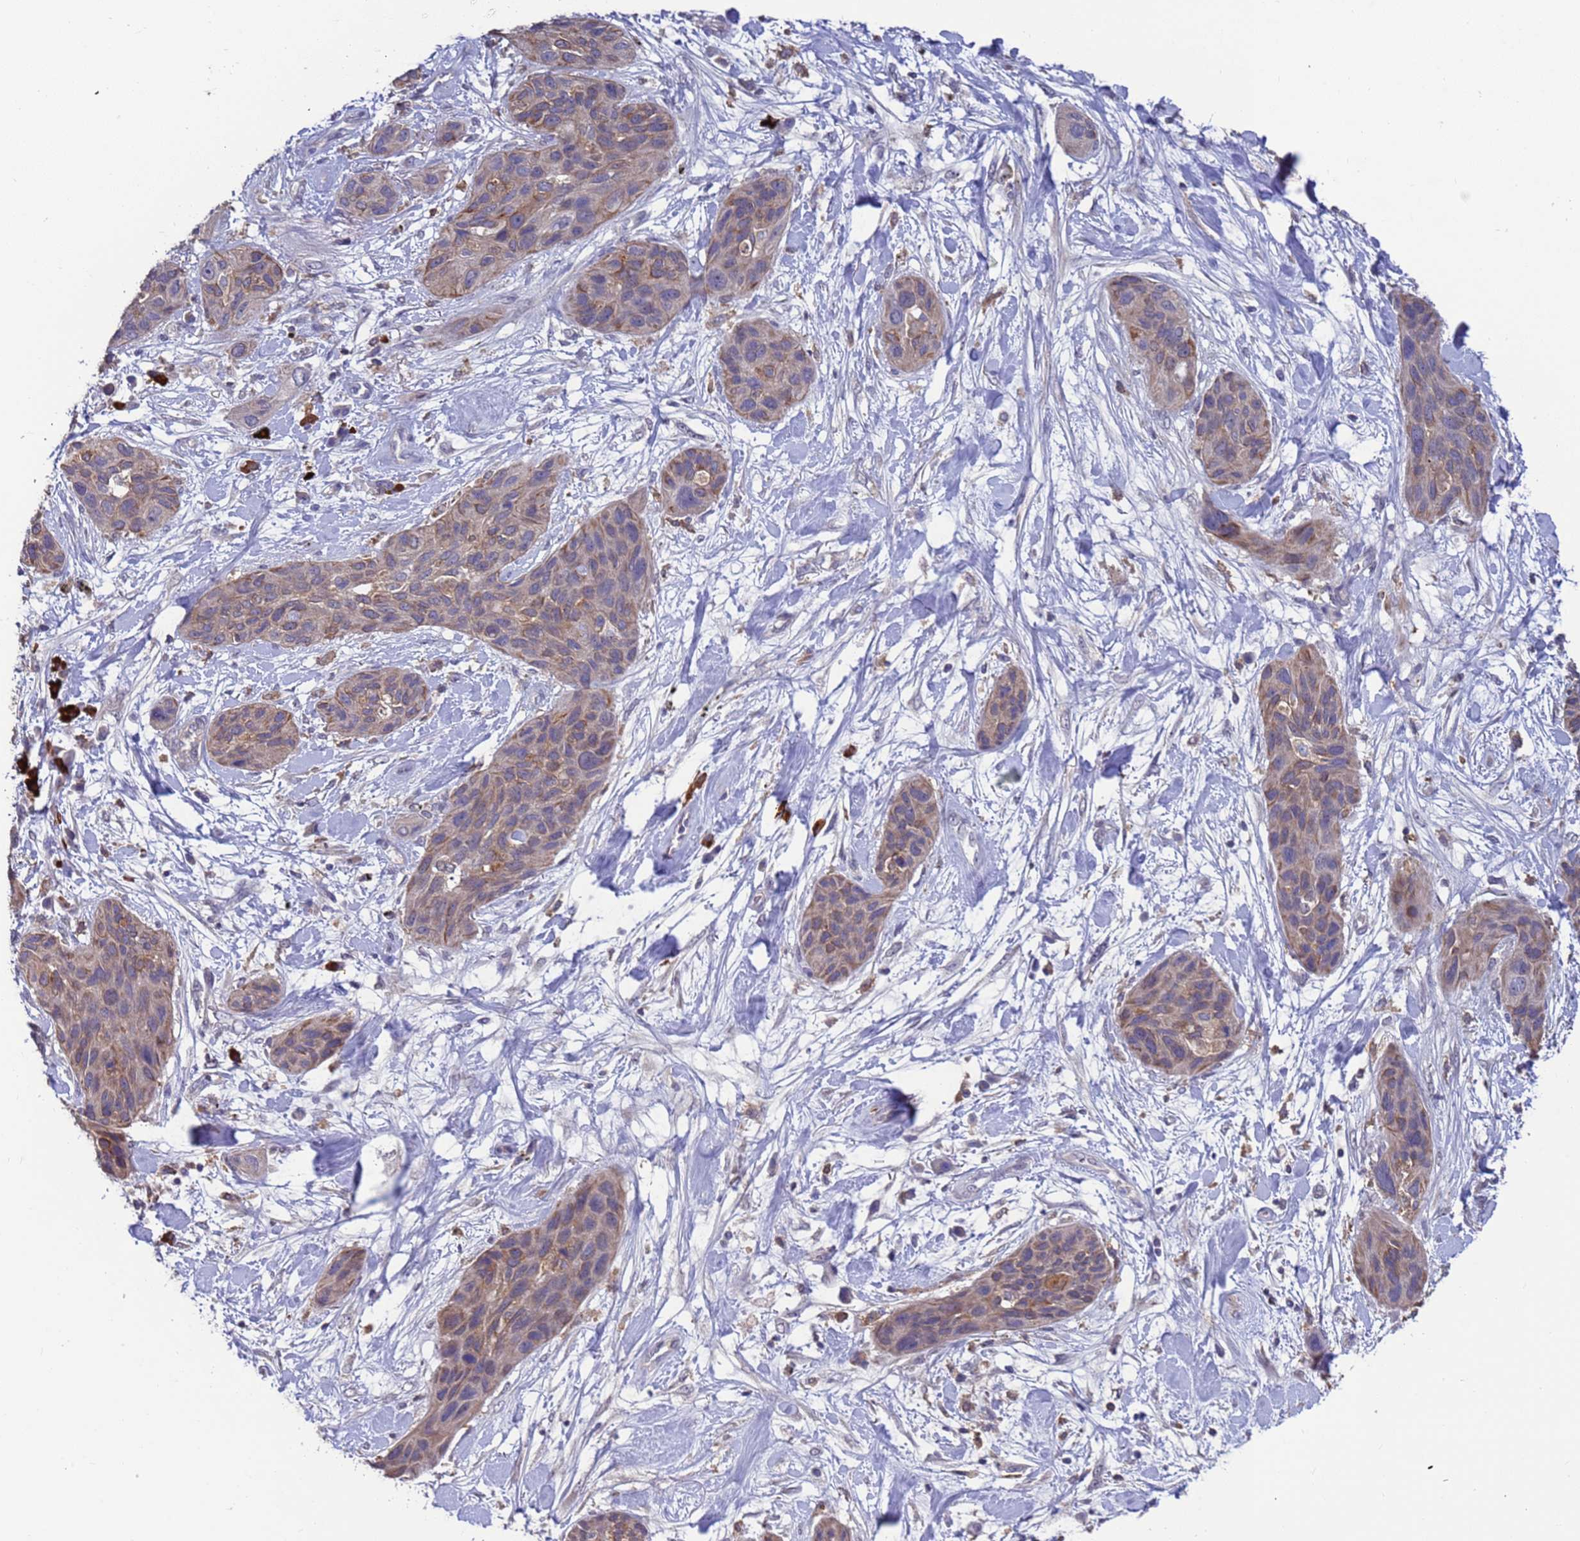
{"staining": {"intensity": "weak", "quantity": "<25%", "location": "cytoplasmic/membranous"}, "tissue": "lung cancer", "cell_type": "Tumor cells", "image_type": "cancer", "snomed": [{"axis": "morphology", "description": "Squamous cell carcinoma, NOS"}, {"axis": "topography", "description": "Lung"}], "caption": "An IHC micrograph of squamous cell carcinoma (lung) is shown. There is no staining in tumor cells of squamous cell carcinoma (lung). (DAB (3,3'-diaminobenzidine) immunohistochemistry, high magnification).", "gene": "AMPD3", "patient": {"sex": "female", "age": 70}}